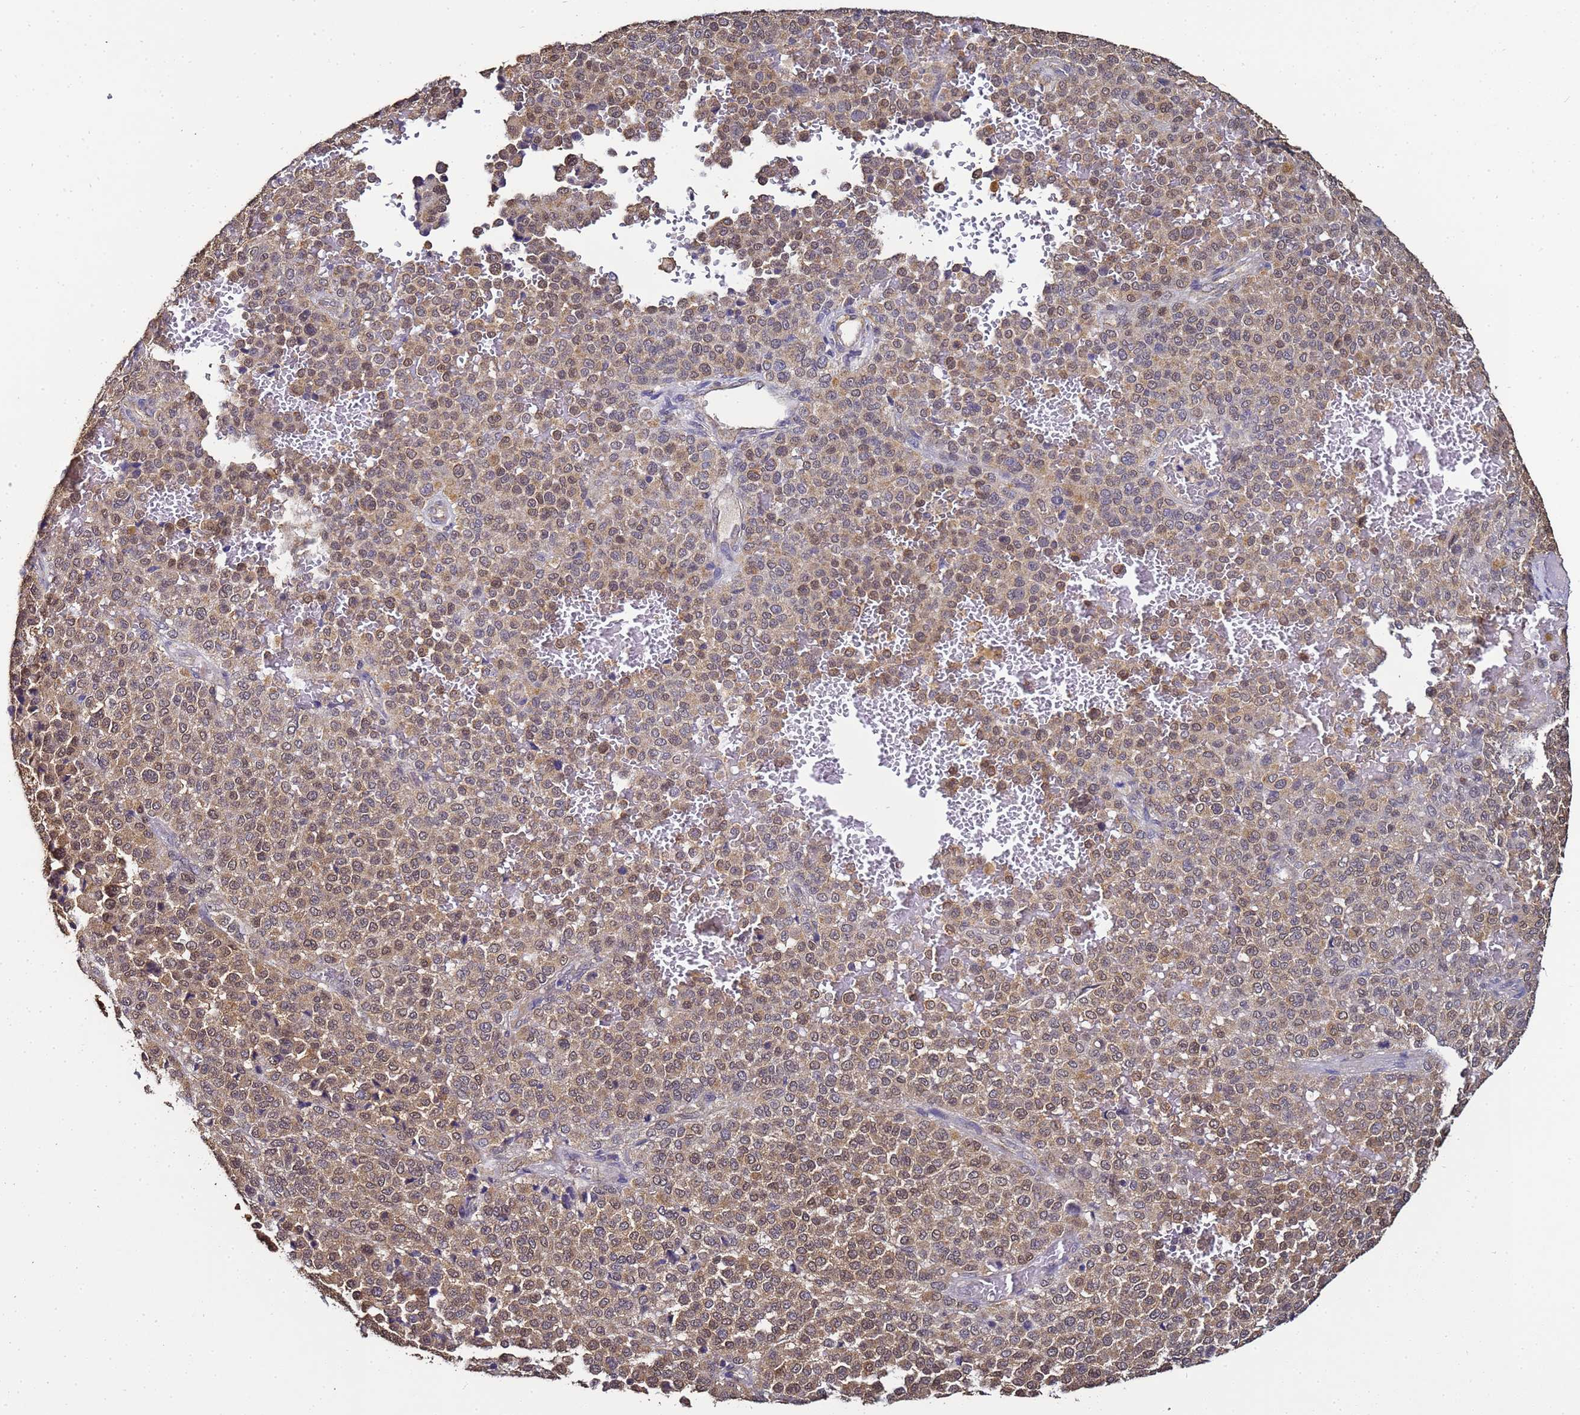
{"staining": {"intensity": "moderate", "quantity": ">75%", "location": "cytoplasmic/membranous,nuclear"}, "tissue": "melanoma", "cell_type": "Tumor cells", "image_type": "cancer", "snomed": [{"axis": "morphology", "description": "Malignant melanoma, Metastatic site"}, {"axis": "topography", "description": "Pancreas"}], "caption": "Protein expression analysis of malignant melanoma (metastatic site) shows moderate cytoplasmic/membranous and nuclear positivity in approximately >75% of tumor cells.", "gene": "ENOPH1", "patient": {"sex": "female", "age": 30}}